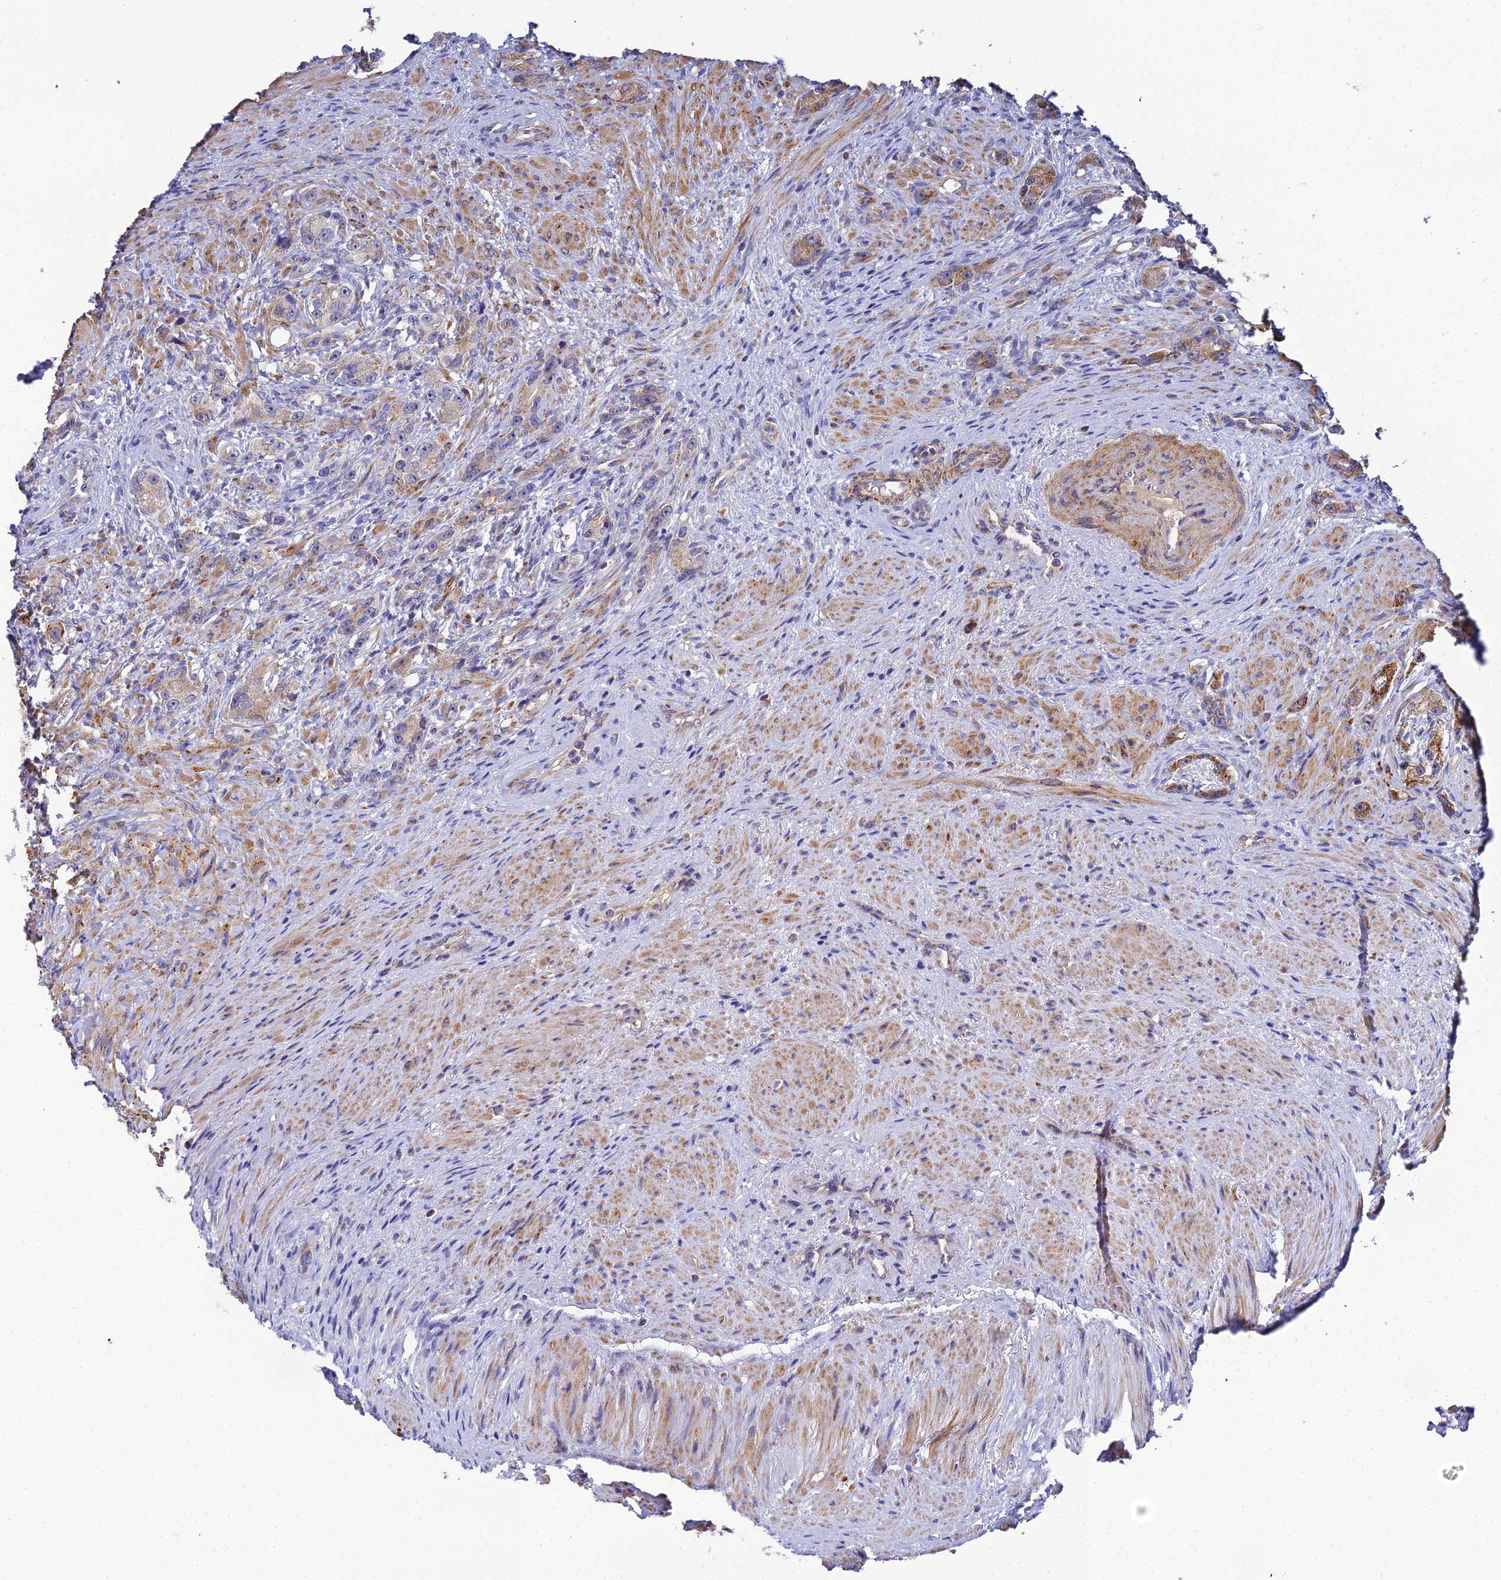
{"staining": {"intensity": "moderate", "quantity": "<25%", "location": "cytoplasmic/membranous"}, "tissue": "prostate cancer", "cell_type": "Tumor cells", "image_type": "cancer", "snomed": [{"axis": "morphology", "description": "Adenocarcinoma, High grade"}, {"axis": "topography", "description": "Prostate"}], "caption": "High-grade adenocarcinoma (prostate) stained with DAB immunohistochemistry (IHC) exhibits low levels of moderate cytoplasmic/membranous expression in about <25% of tumor cells.", "gene": "ACOT2", "patient": {"sex": "male", "age": 63}}